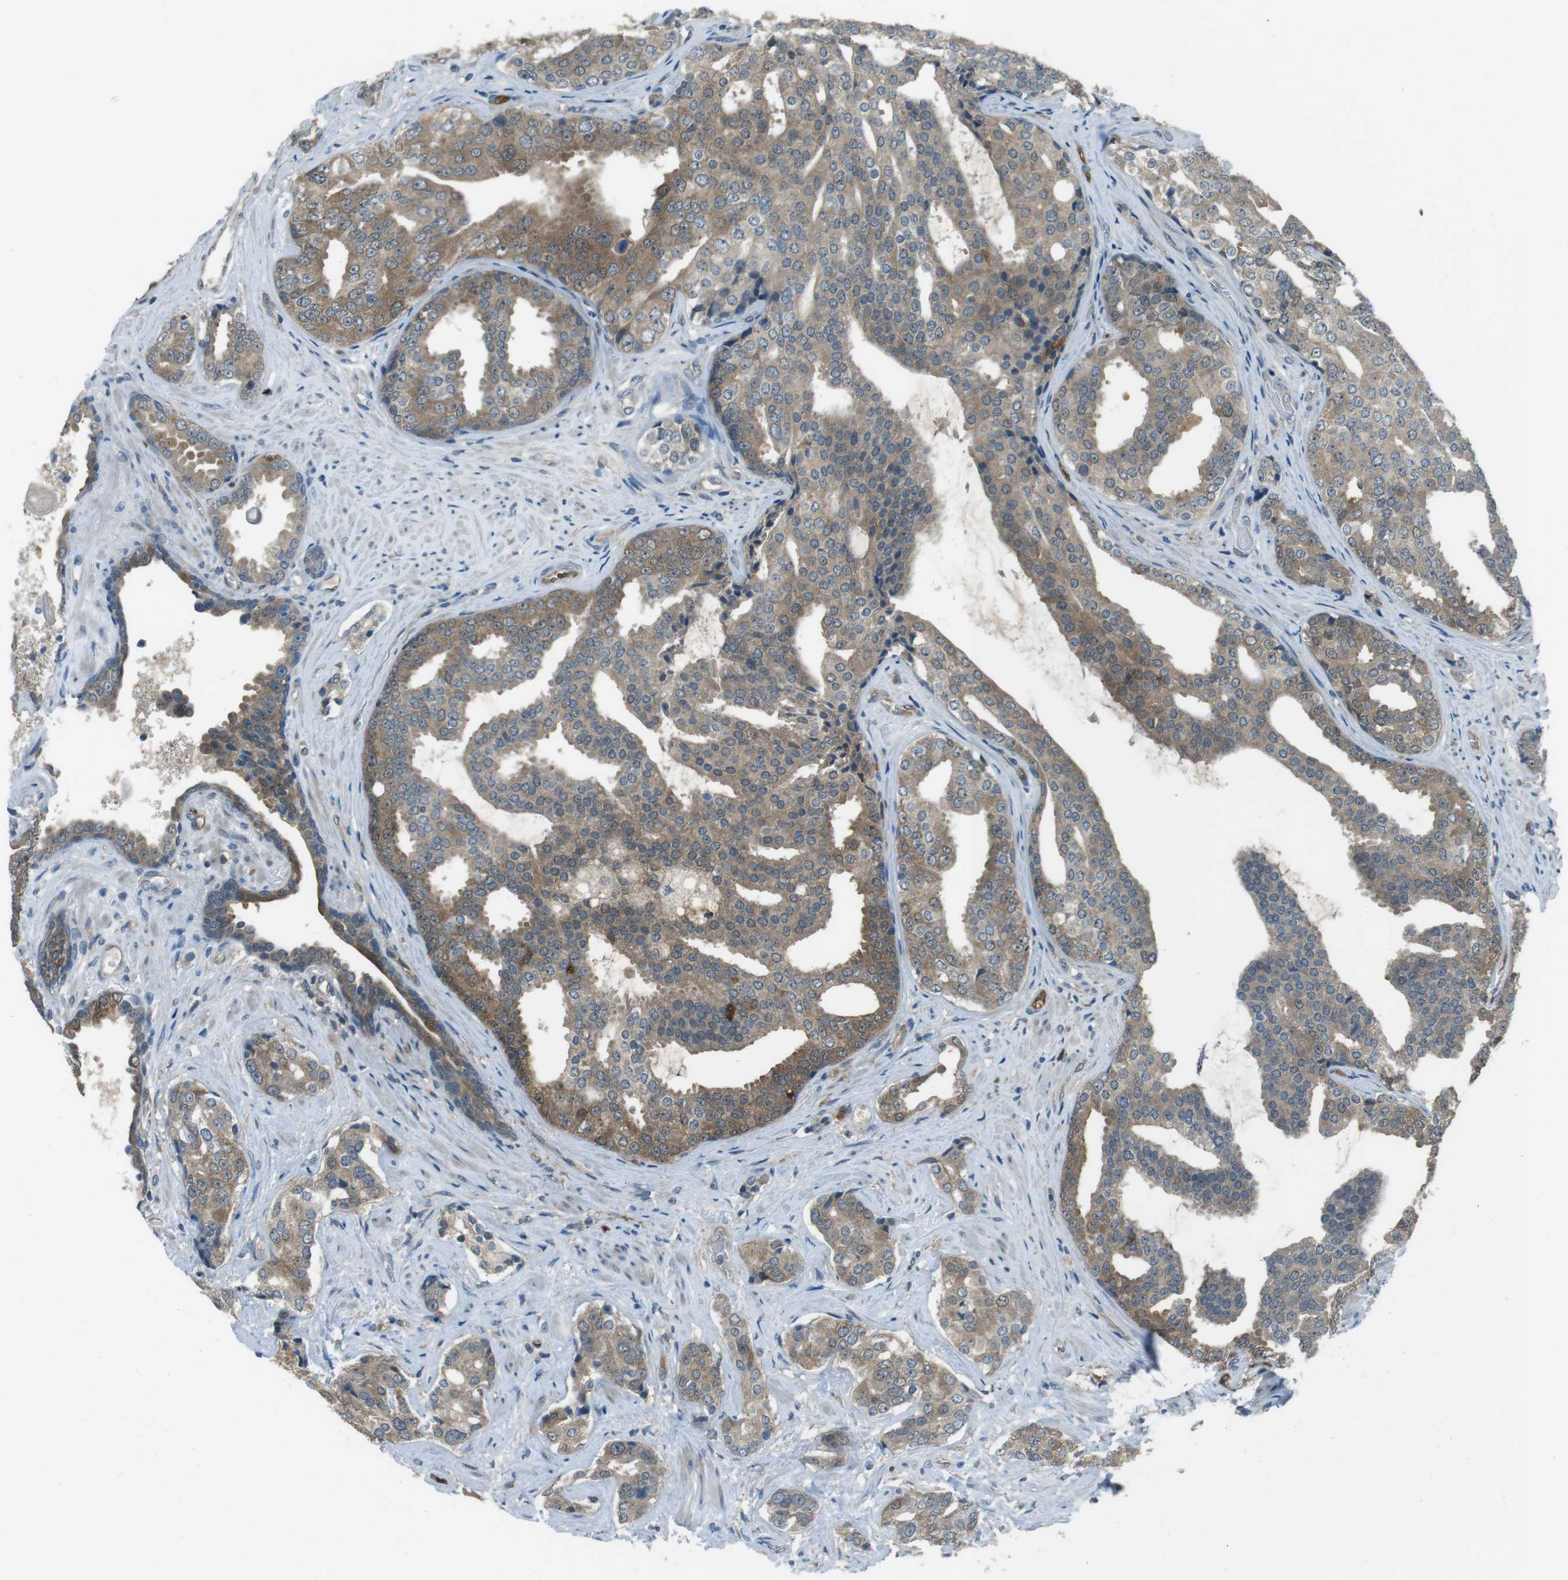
{"staining": {"intensity": "moderate", "quantity": "25%-75%", "location": "cytoplasmic/membranous"}, "tissue": "prostate cancer", "cell_type": "Tumor cells", "image_type": "cancer", "snomed": [{"axis": "morphology", "description": "Adenocarcinoma, High grade"}, {"axis": "topography", "description": "Prostate"}], "caption": "Brown immunohistochemical staining in prostate cancer exhibits moderate cytoplasmic/membranous positivity in about 25%-75% of tumor cells.", "gene": "MFAP3", "patient": {"sex": "male", "age": 71}}